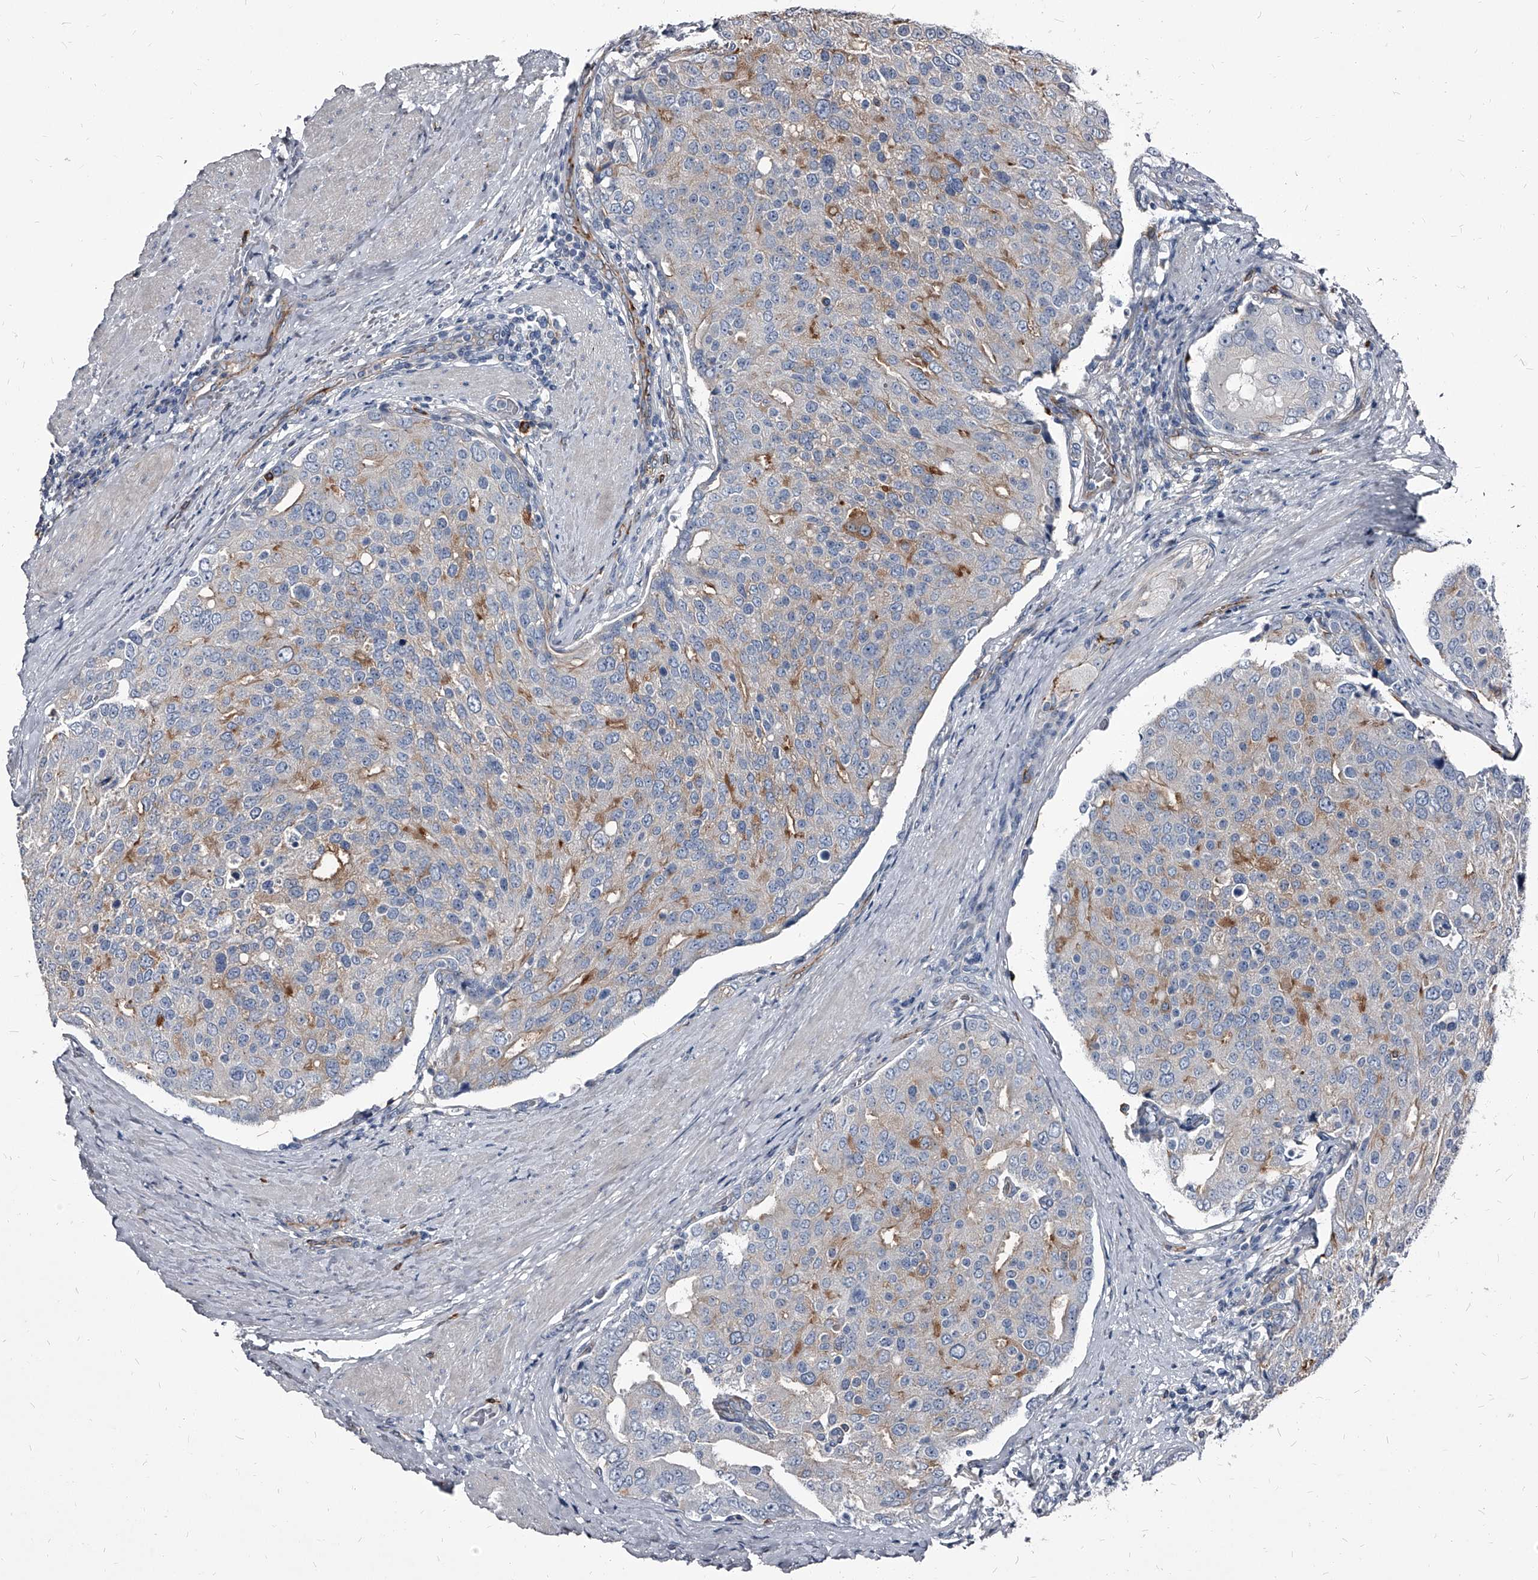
{"staining": {"intensity": "moderate", "quantity": "<25%", "location": "cytoplasmic/membranous"}, "tissue": "prostate cancer", "cell_type": "Tumor cells", "image_type": "cancer", "snomed": [{"axis": "morphology", "description": "Adenocarcinoma, High grade"}, {"axis": "topography", "description": "Prostate"}], "caption": "Immunohistochemistry (IHC) micrograph of neoplastic tissue: prostate cancer (high-grade adenocarcinoma) stained using immunohistochemistry reveals low levels of moderate protein expression localized specifically in the cytoplasmic/membranous of tumor cells, appearing as a cytoplasmic/membranous brown color.", "gene": "PGLYRP3", "patient": {"sex": "male", "age": 50}}